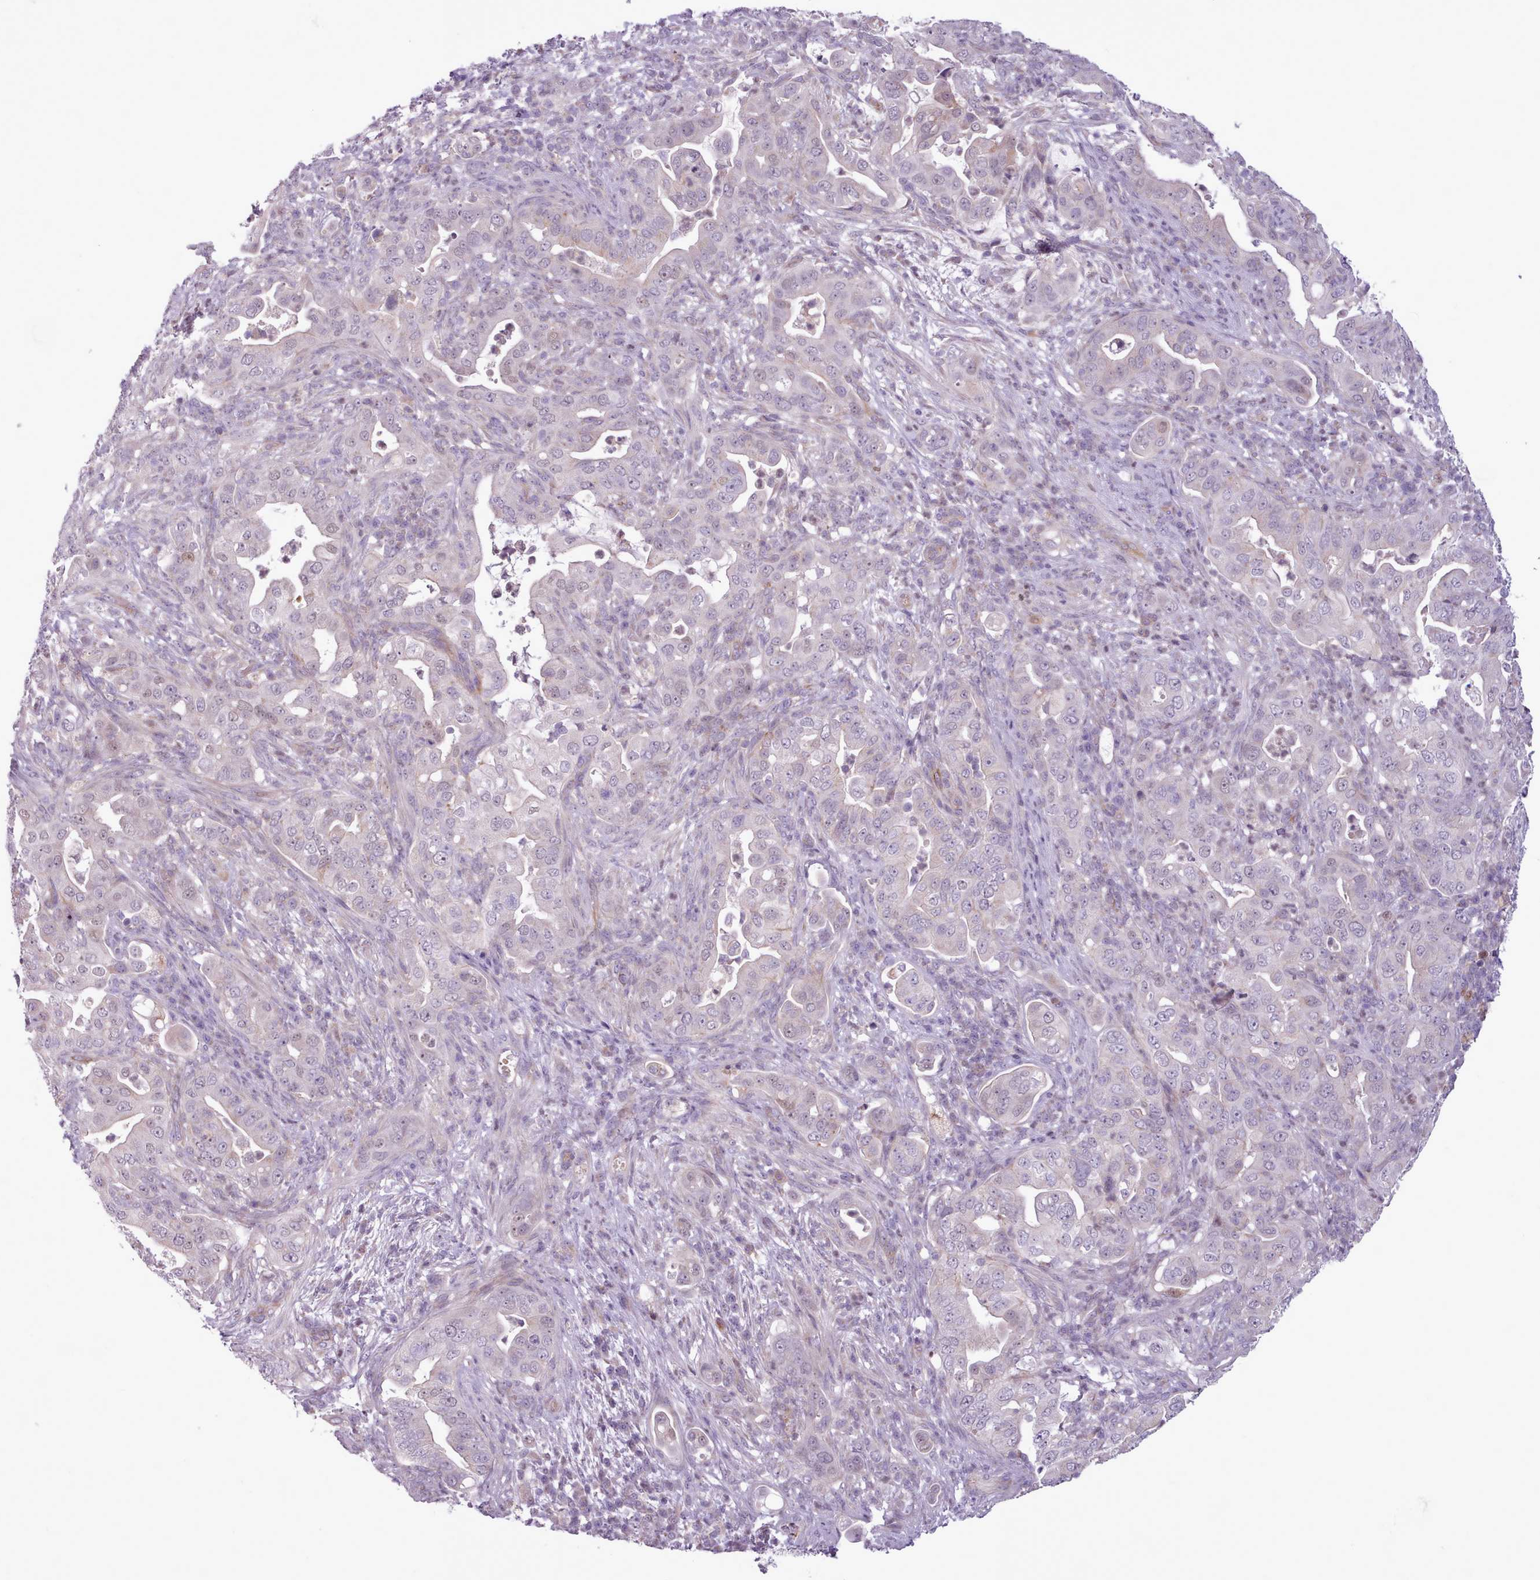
{"staining": {"intensity": "negative", "quantity": "none", "location": "none"}, "tissue": "pancreatic cancer", "cell_type": "Tumor cells", "image_type": "cancer", "snomed": [{"axis": "morphology", "description": "Adenocarcinoma, NOS"}, {"axis": "topography", "description": "Pancreas"}], "caption": "Immunohistochemistry (IHC) photomicrograph of human pancreatic cancer stained for a protein (brown), which reveals no expression in tumor cells. Brightfield microscopy of immunohistochemistry stained with DAB (3,3'-diaminobenzidine) (brown) and hematoxylin (blue), captured at high magnification.", "gene": "SLURP1", "patient": {"sex": "female", "age": 63}}